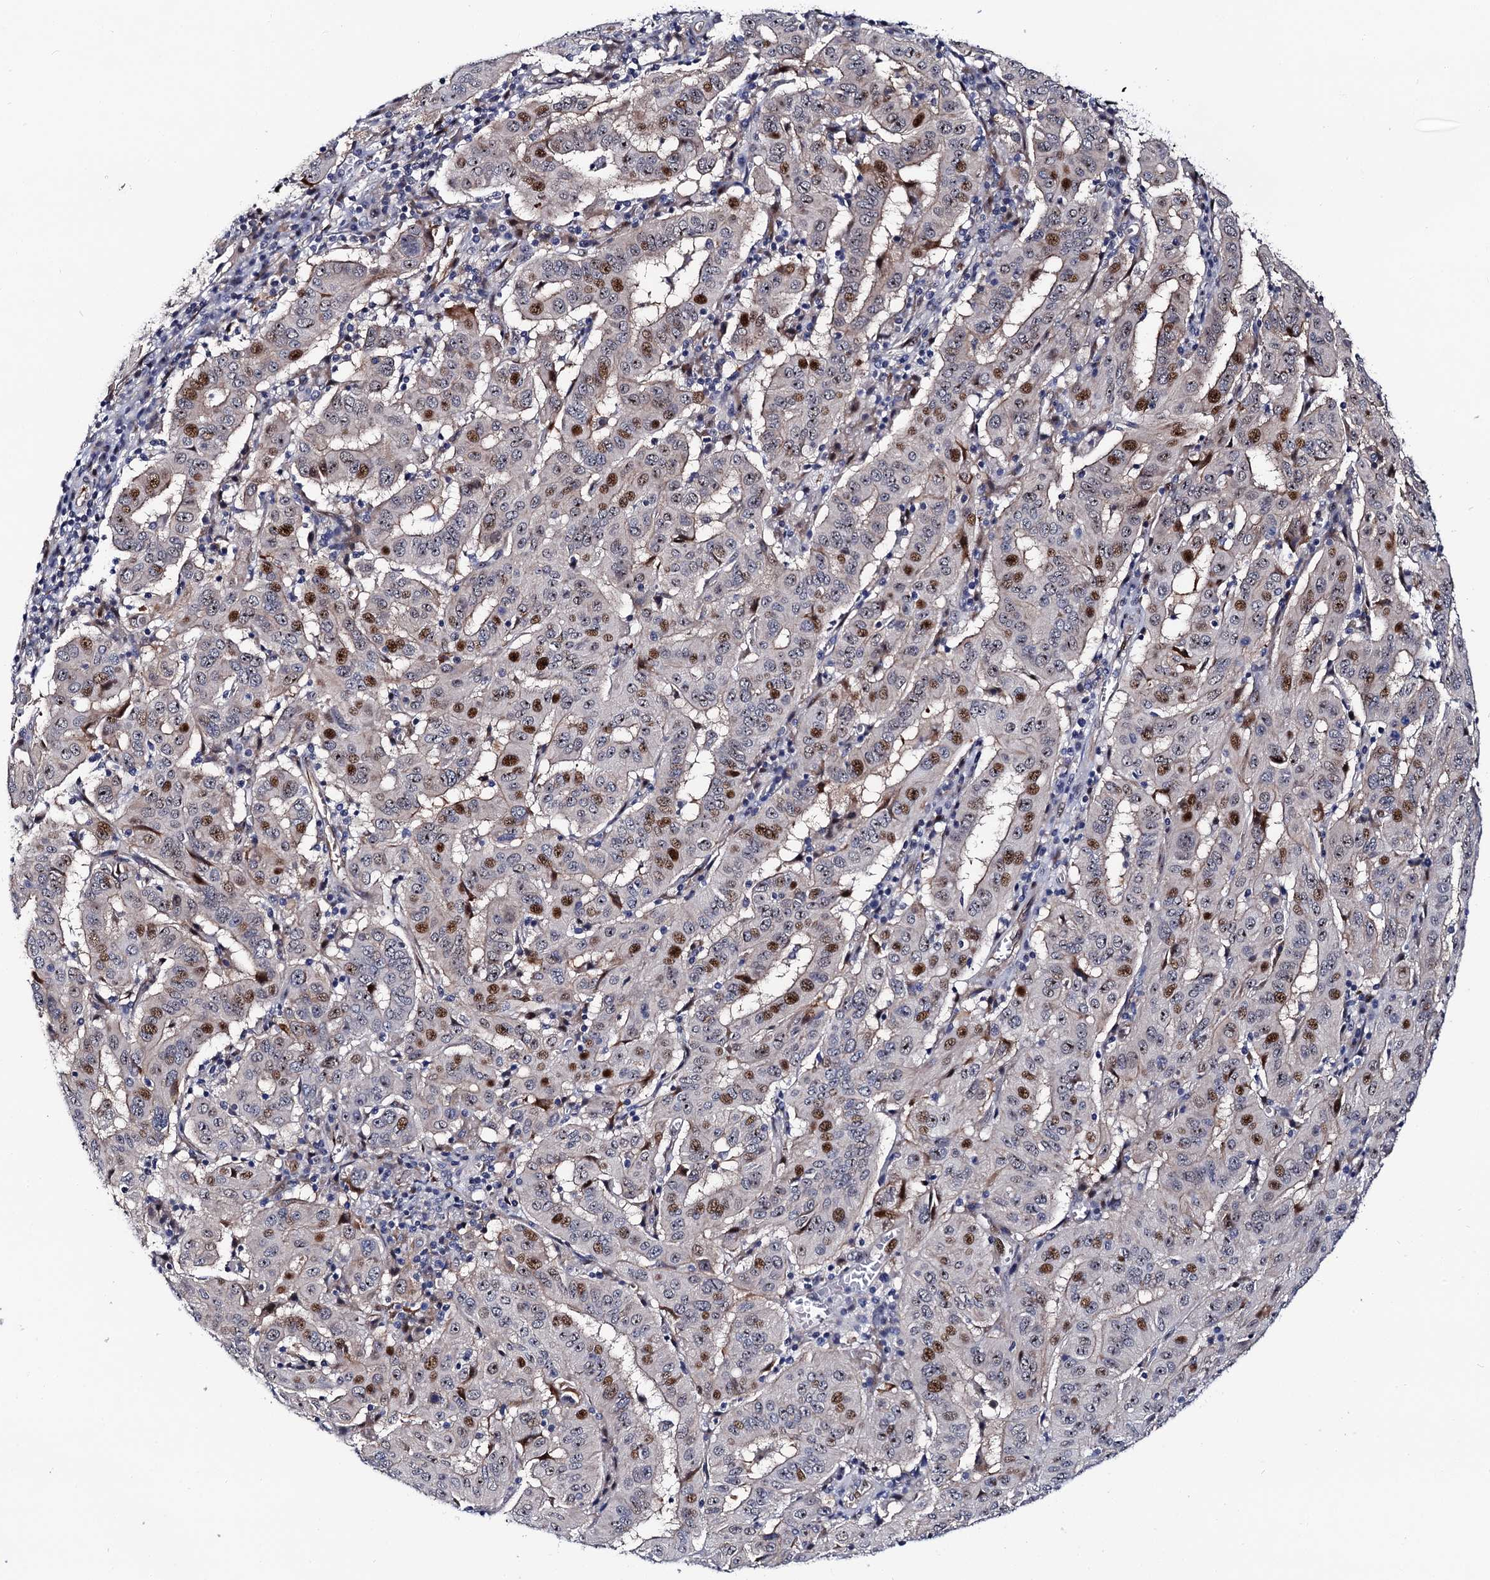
{"staining": {"intensity": "moderate", "quantity": "<25%", "location": "nuclear"}, "tissue": "pancreatic cancer", "cell_type": "Tumor cells", "image_type": "cancer", "snomed": [{"axis": "morphology", "description": "Adenocarcinoma, NOS"}, {"axis": "topography", "description": "Pancreas"}], "caption": "Immunohistochemistry (IHC) (DAB) staining of human pancreatic adenocarcinoma displays moderate nuclear protein staining in approximately <25% of tumor cells.", "gene": "TRMT112", "patient": {"sex": "male", "age": 63}}